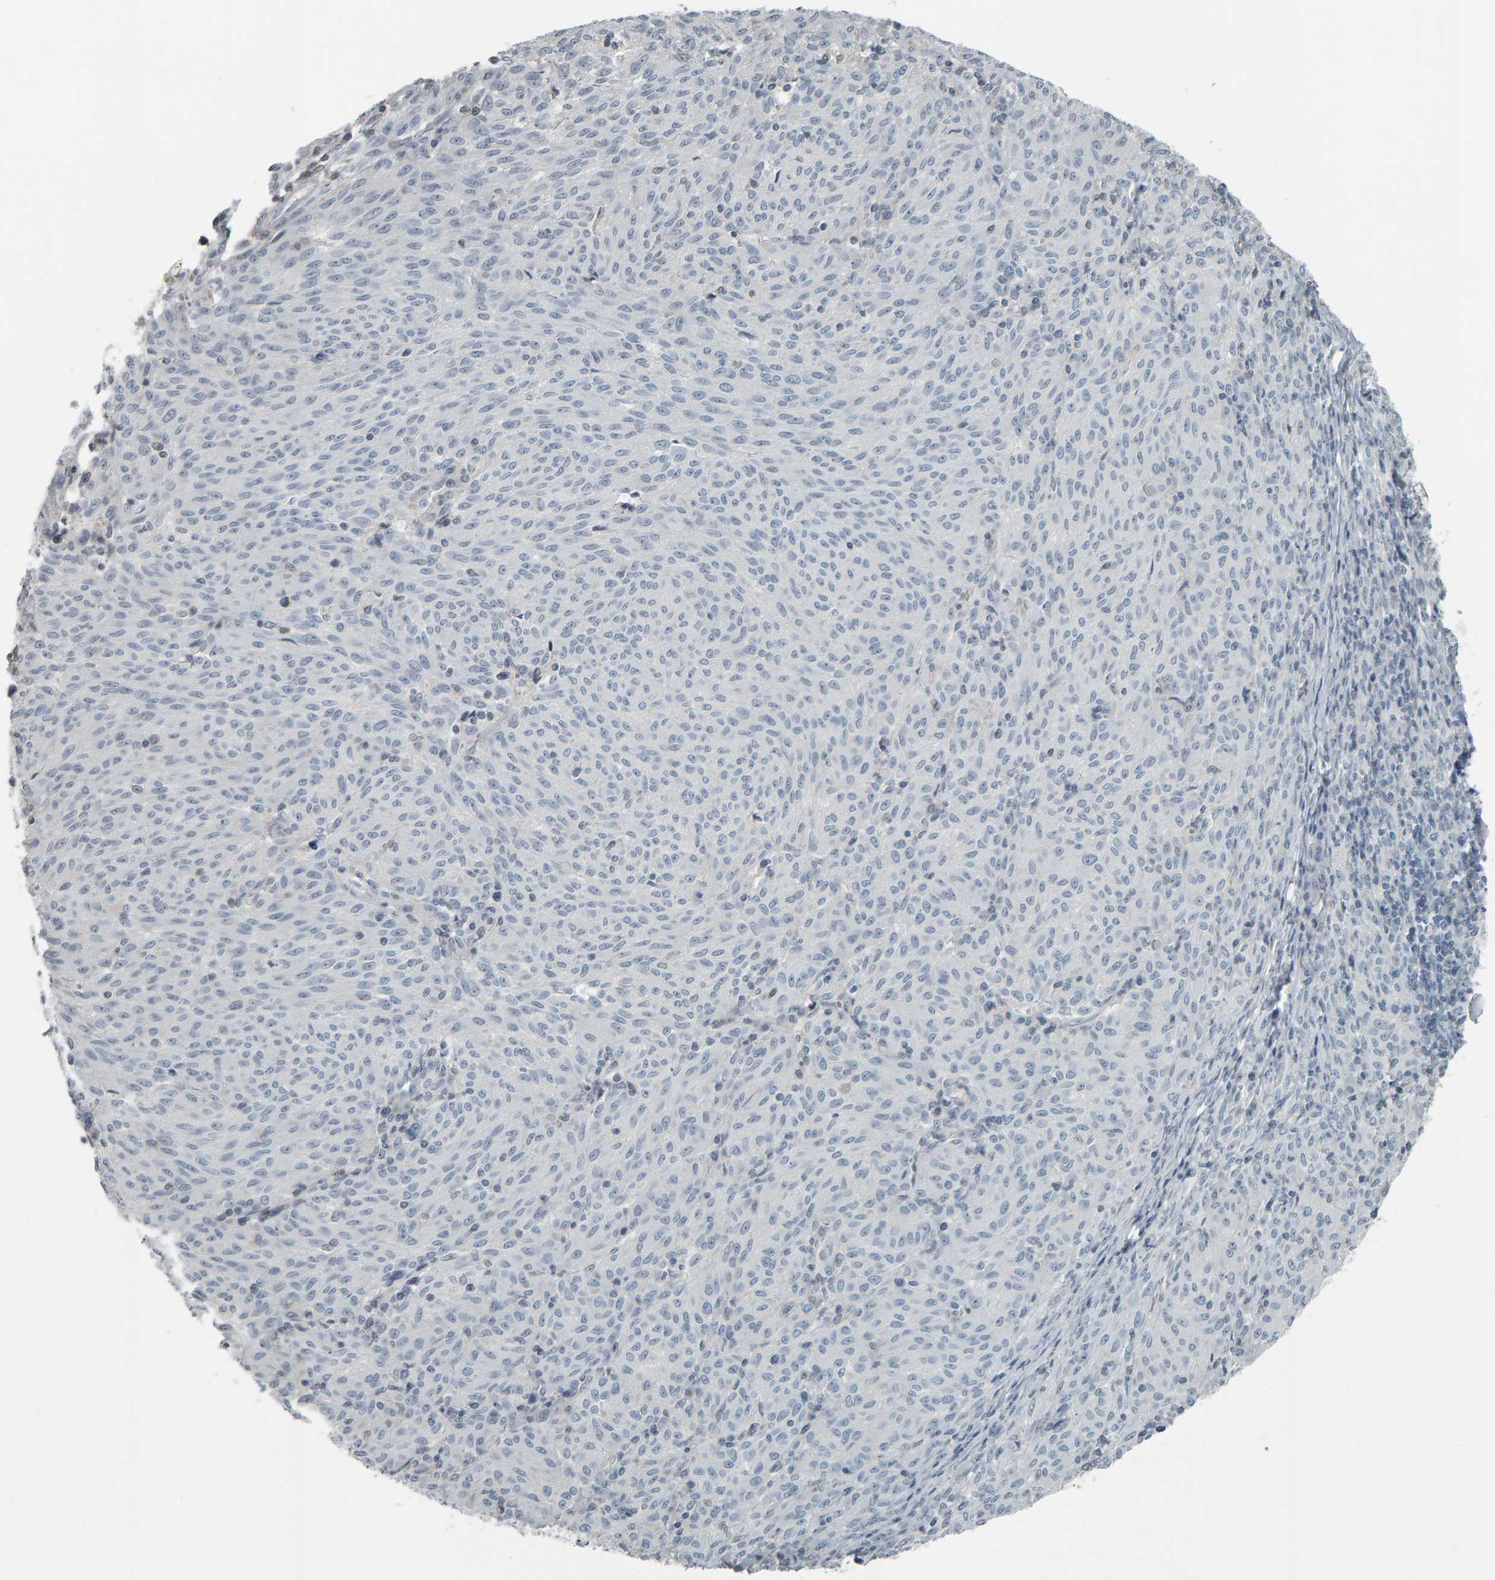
{"staining": {"intensity": "negative", "quantity": "none", "location": "none"}, "tissue": "melanoma", "cell_type": "Tumor cells", "image_type": "cancer", "snomed": [{"axis": "morphology", "description": "Malignant melanoma, NOS"}, {"axis": "topography", "description": "Skin"}], "caption": "This photomicrograph is of melanoma stained with IHC to label a protein in brown with the nuclei are counter-stained blue. There is no staining in tumor cells.", "gene": "PYY", "patient": {"sex": "female", "age": 72}}